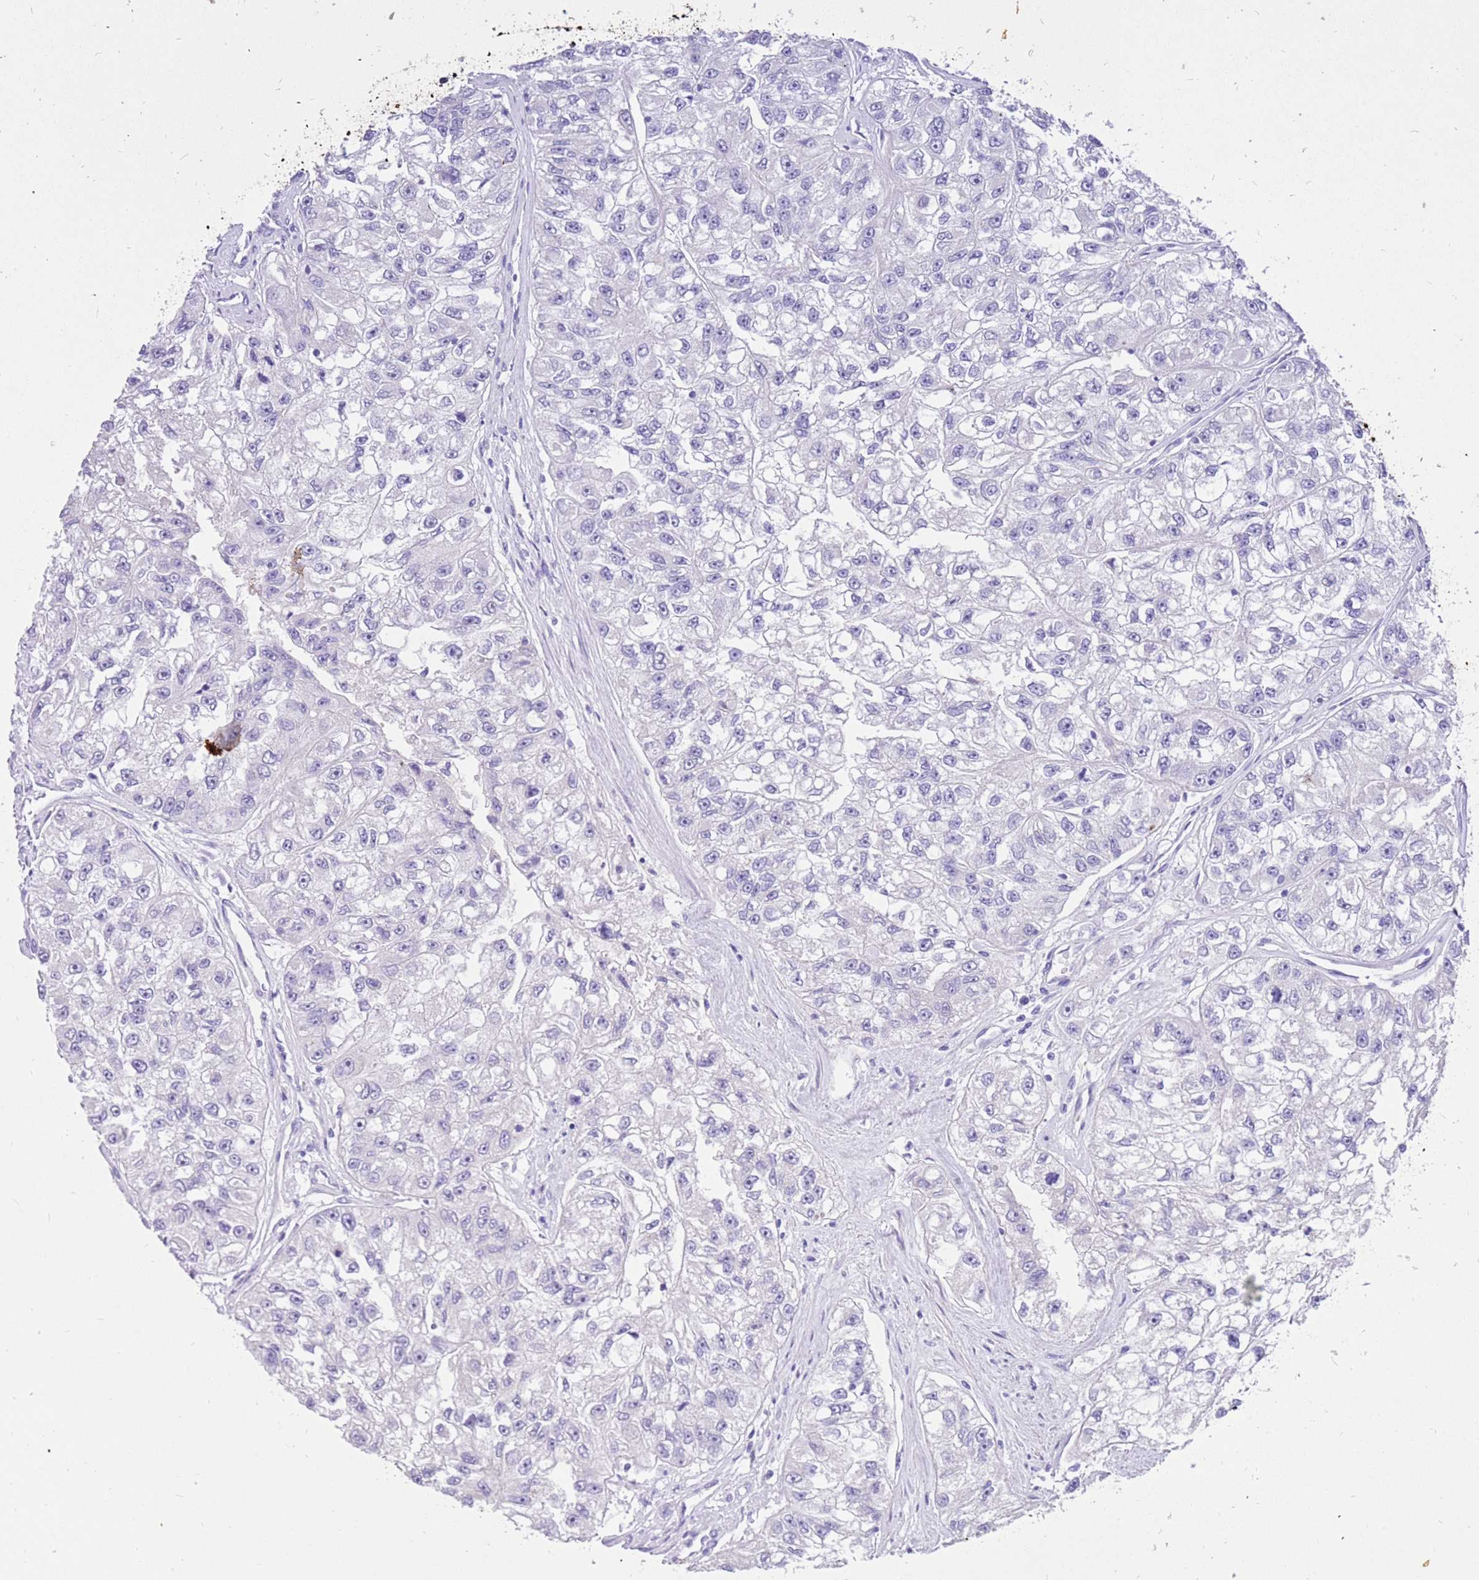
{"staining": {"intensity": "negative", "quantity": "none", "location": "none"}, "tissue": "renal cancer", "cell_type": "Tumor cells", "image_type": "cancer", "snomed": [{"axis": "morphology", "description": "Adenocarcinoma, NOS"}, {"axis": "topography", "description": "Kidney"}], "caption": "Tumor cells show no significant expression in renal cancer (adenocarcinoma). (DAB (3,3'-diaminobenzidine) IHC visualized using brightfield microscopy, high magnification).", "gene": "R3HDM4", "patient": {"sex": "male", "age": 63}}